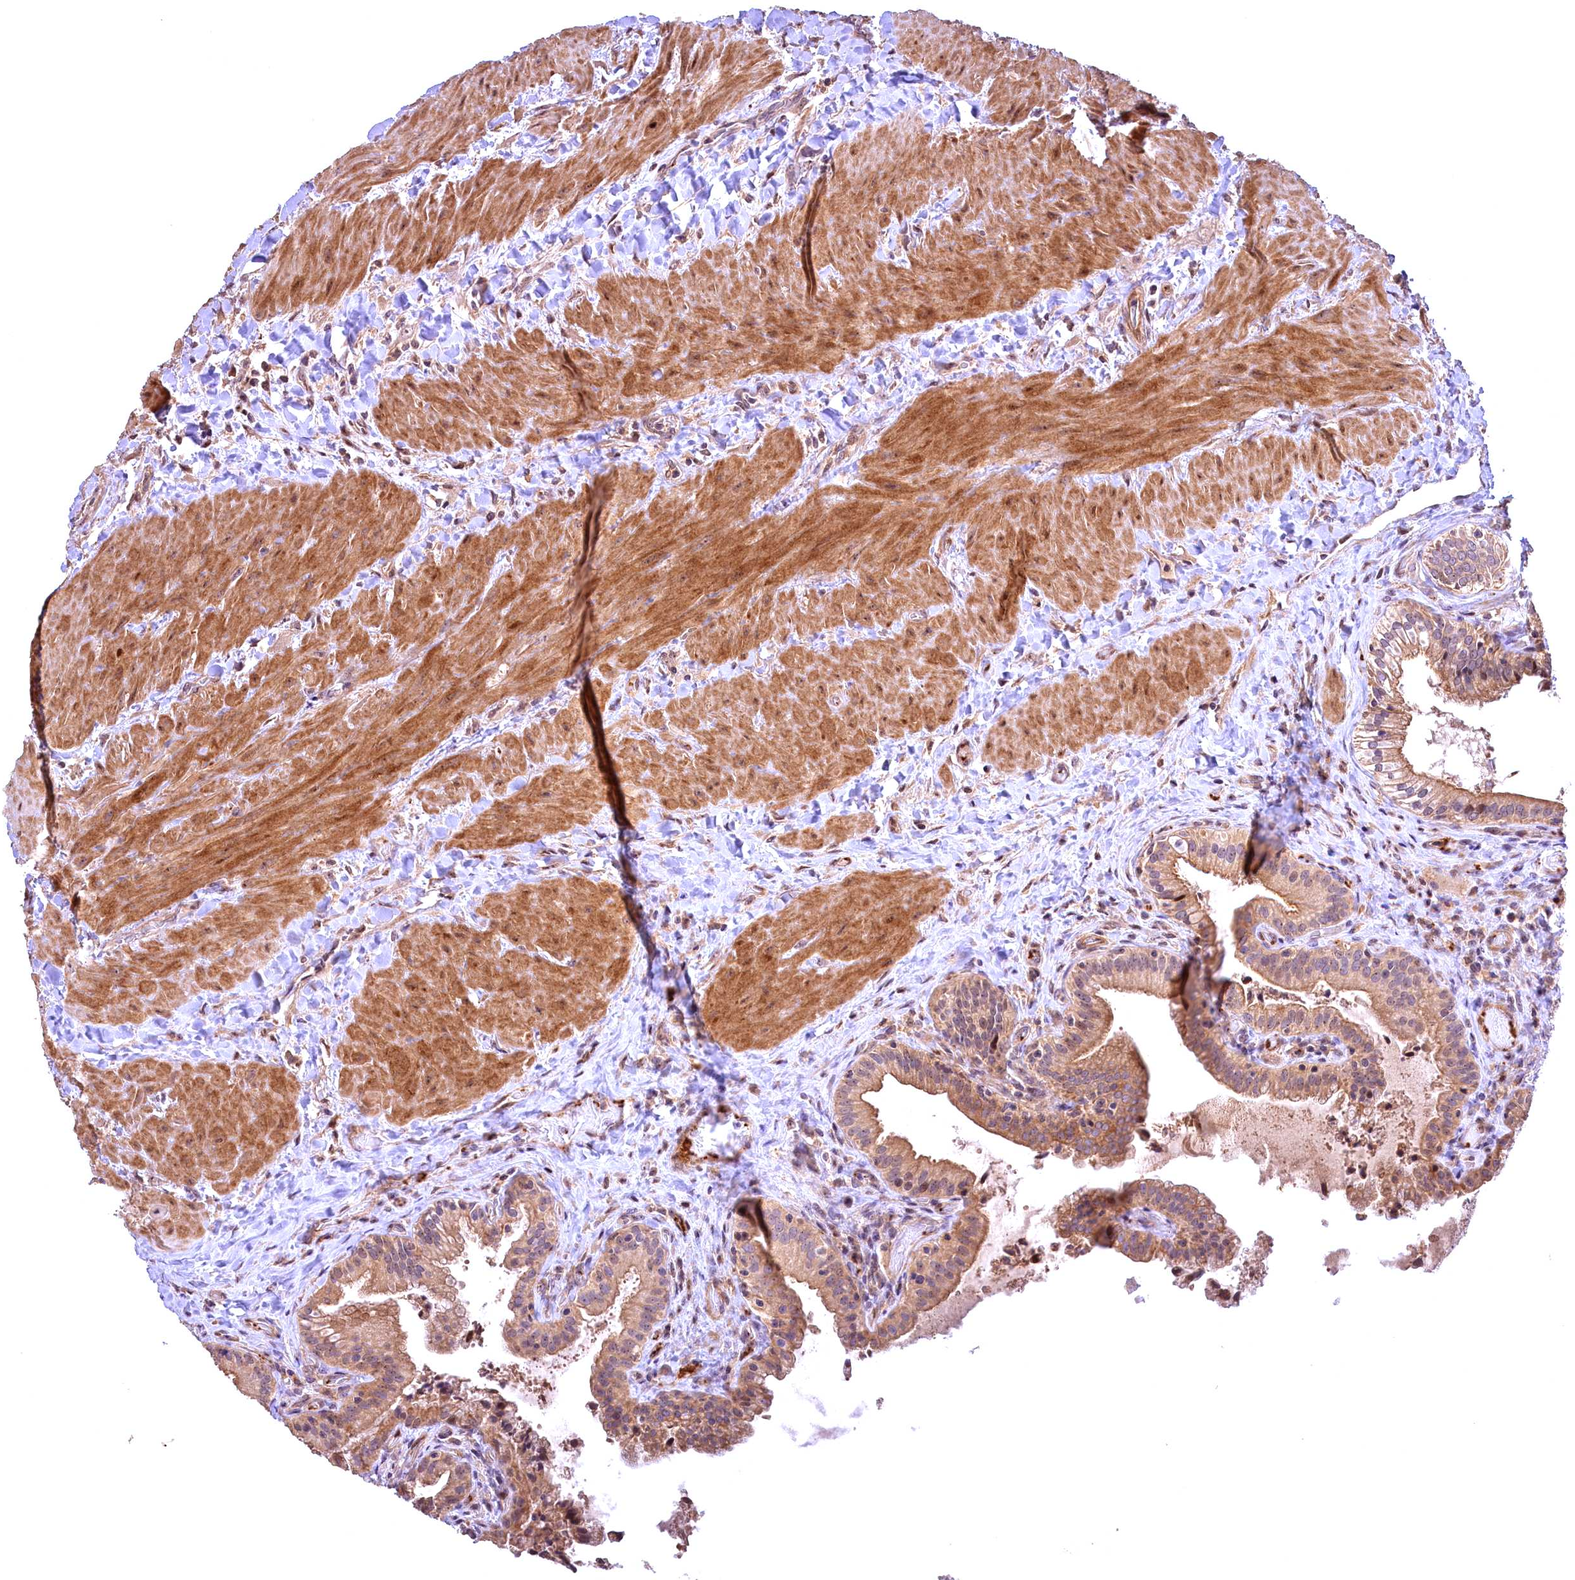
{"staining": {"intensity": "moderate", "quantity": ">75%", "location": "cytoplasmic/membranous"}, "tissue": "gallbladder", "cell_type": "Glandular cells", "image_type": "normal", "snomed": [{"axis": "morphology", "description": "Normal tissue, NOS"}, {"axis": "topography", "description": "Gallbladder"}], "caption": "DAB immunohistochemical staining of unremarkable human gallbladder shows moderate cytoplasmic/membranous protein staining in about >75% of glandular cells. The staining was performed using DAB, with brown indicating positive protein expression. Nuclei are stained blue with hematoxylin.", "gene": "FUZ", "patient": {"sex": "male", "age": 24}}